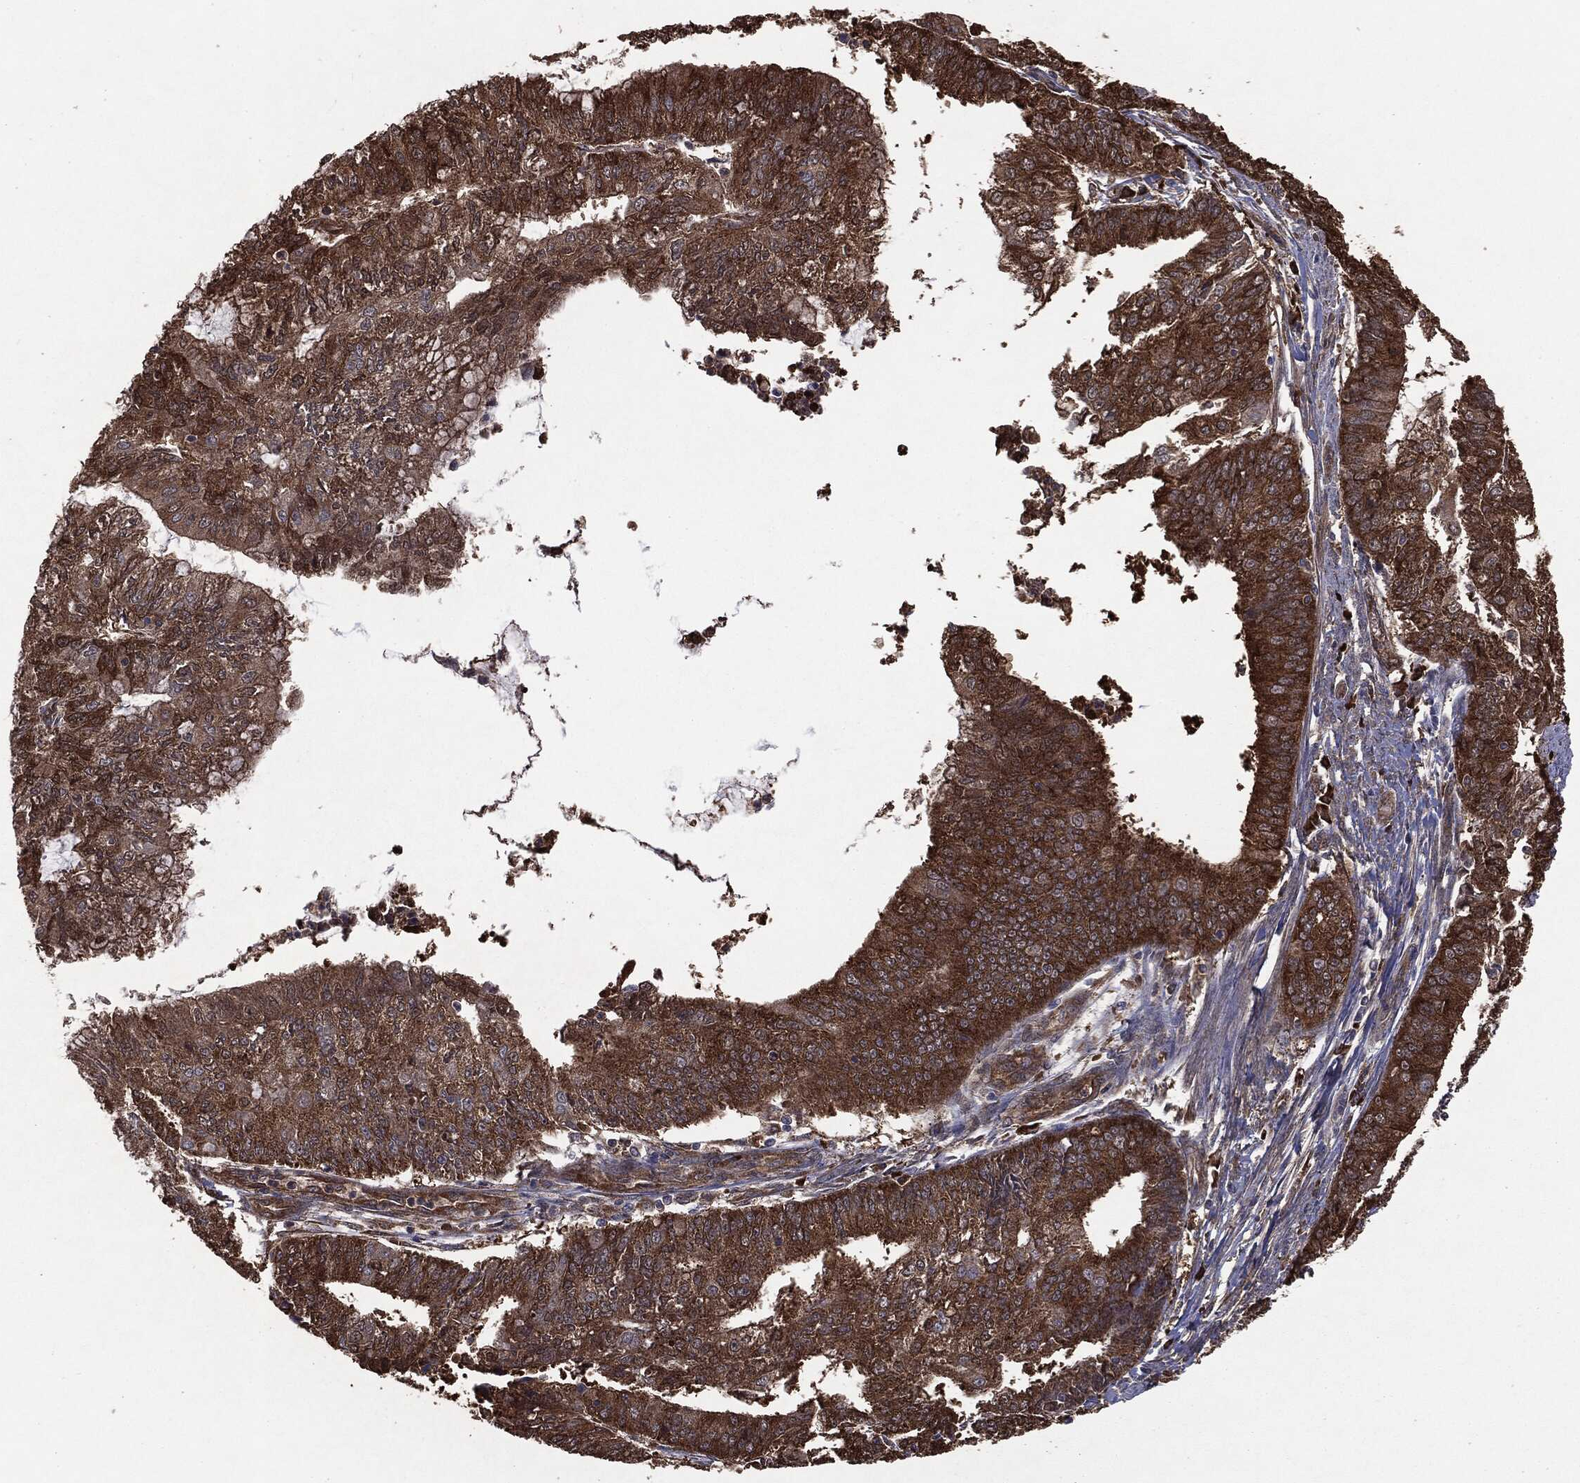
{"staining": {"intensity": "strong", "quantity": ">75%", "location": "cytoplasmic/membranous"}, "tissue": "endometrial cancer", "cell_type": "Tumor cells", "image_type": "cancer", "snomed": [{"axis": "morphology", "description": "Adenocarcinoma, NOS"}, {"axis": "topography", "description": "Endometrium"}], "caption": "Endometrial cancer (adenocarcinoma) was stained to show a protein in brown. There is high levels of strong cytoplasmic/membranous positivity in approximately >75% of tumor cells.", "gene": "NME1", "patient": {"sex": "female", "age": 61}}